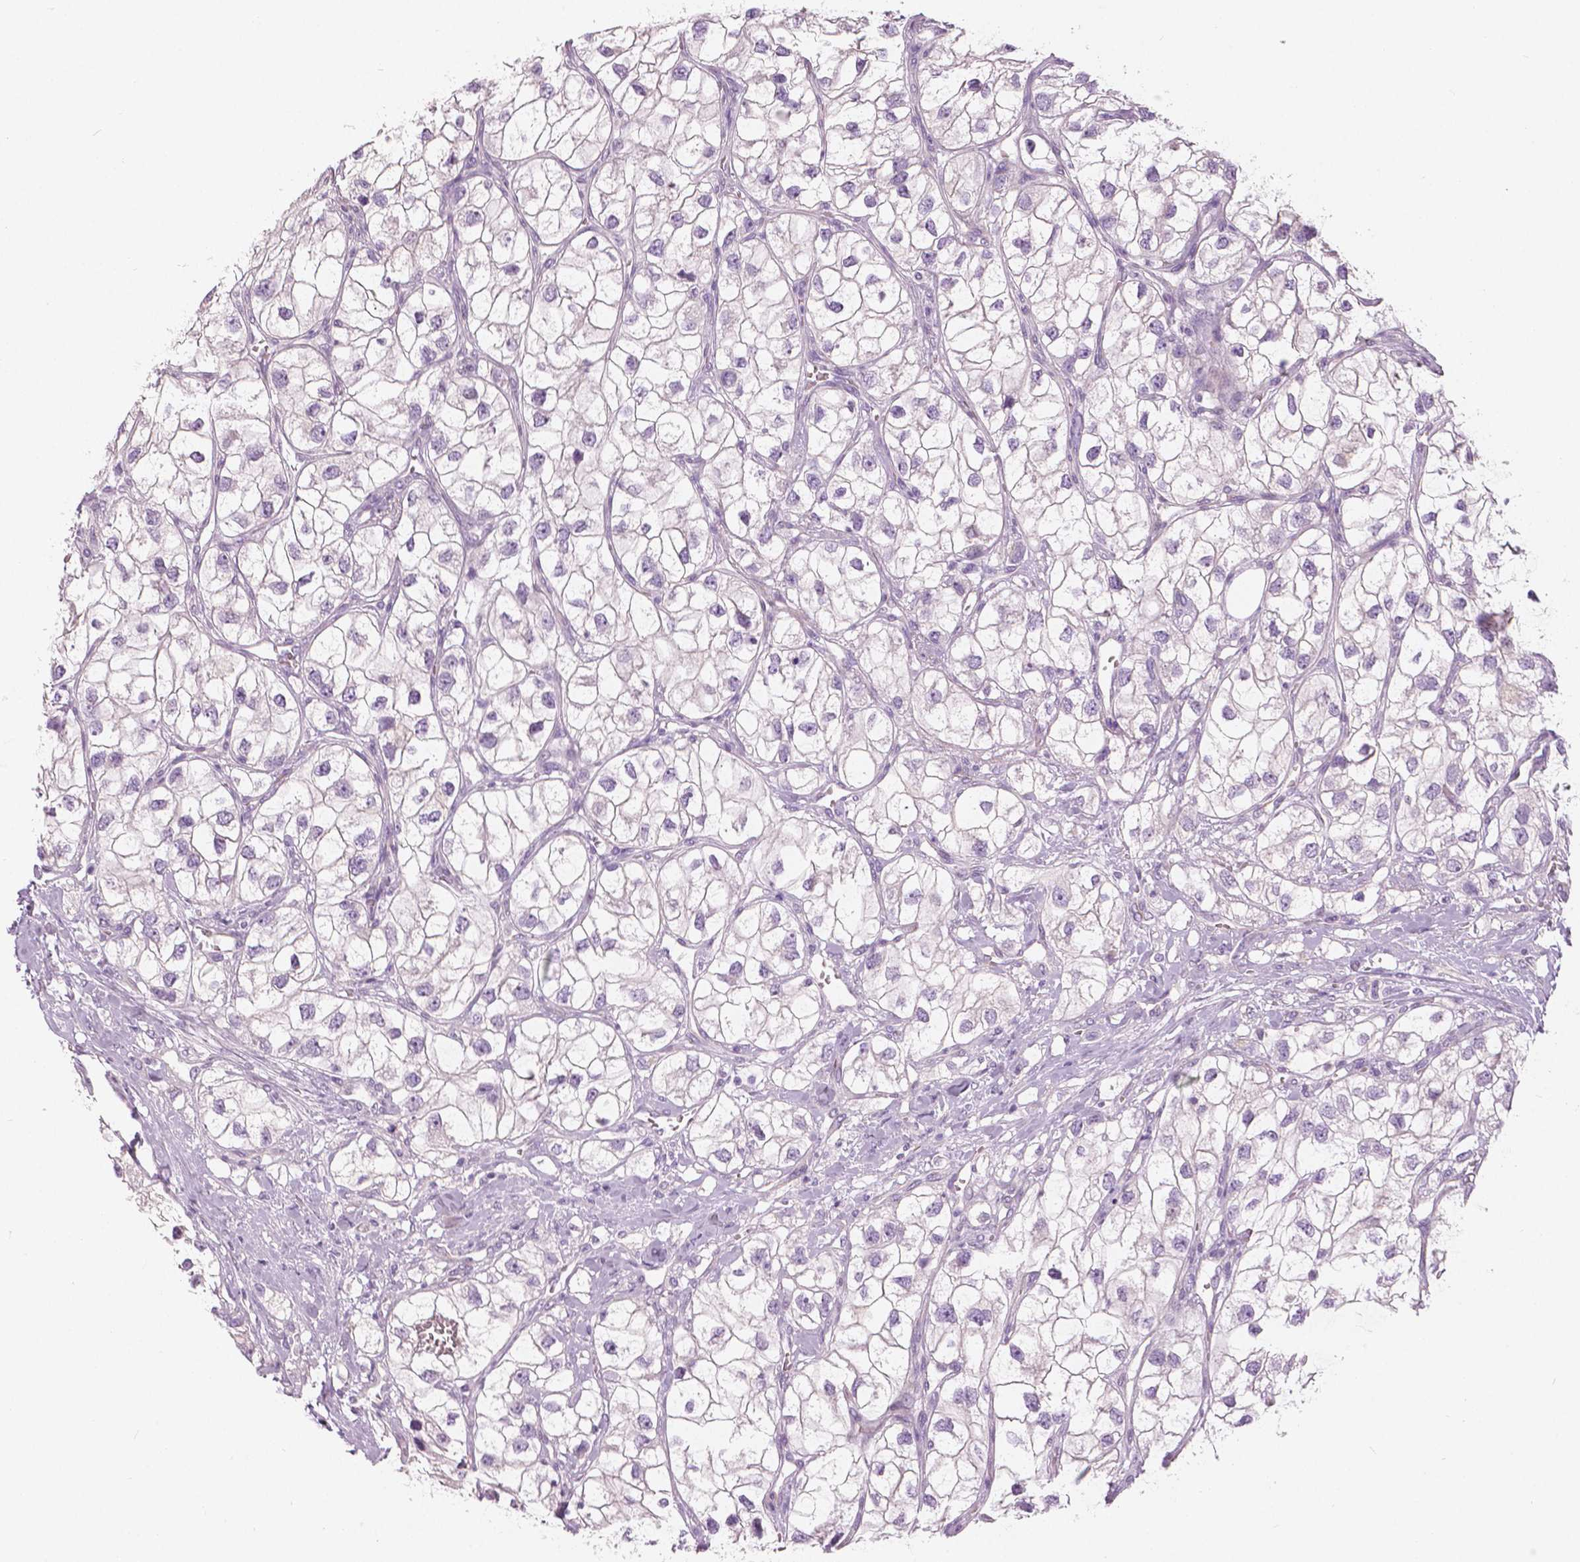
{"staining": {"intensity": "negative", "quantity": "none", "location": "none"}, "tissue": "renal cancer", "cell_type": "Tumor cells", "image_type": "cancer", "snomed": [{"axis": "morphology", "description": "Adenocarcinoma, NOS"}, {"axis": "topography", "description": "Kidney"}], "caption": "A micrograph of adenocarcinoma (renal) stained for a protein reveals no brown staining in tumor cells.", "gene": "SLC24A1", "patient": {"sex": "male", "age": 59}}